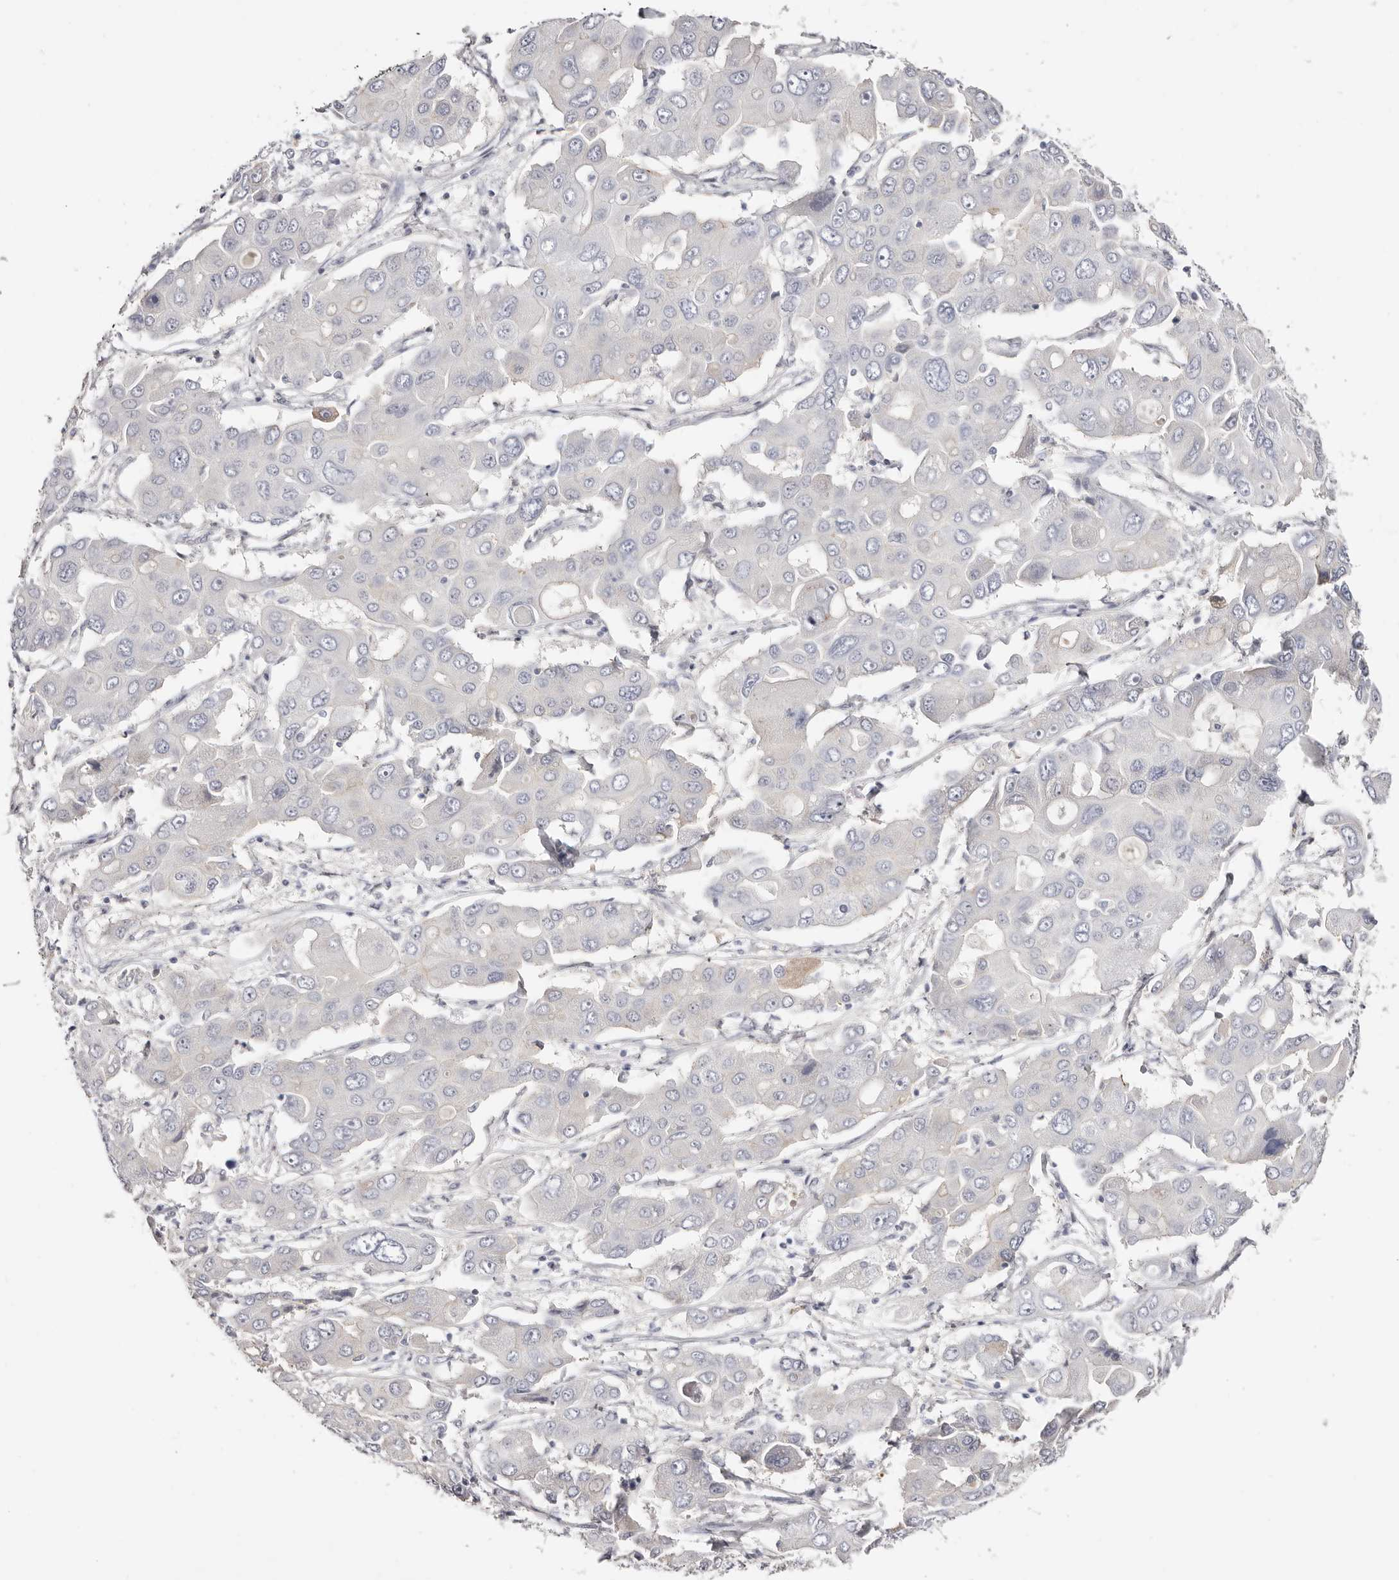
{"staining": {"intensity": "negative", "quantity": "none", "location": "none"}, "tissue": "liver cancer", "cell_type": "Tumor cells", "image_type": "cancer", "snomed": [{"axis": "morphology", "description": "Cholangiocarcinoma"}, {"axis": "topography", "description": "Liver"}], "caption": "This is a photomicrograph of IHC staining of liver cancer (cholangiocarcinoma), which shows no positivity in tumor cells. (DAB (3,3'-diaminobenzidine) IHC, high magnification).", "gene": "AKNAD1", "patient": {"sex": "male", "age": 67}}